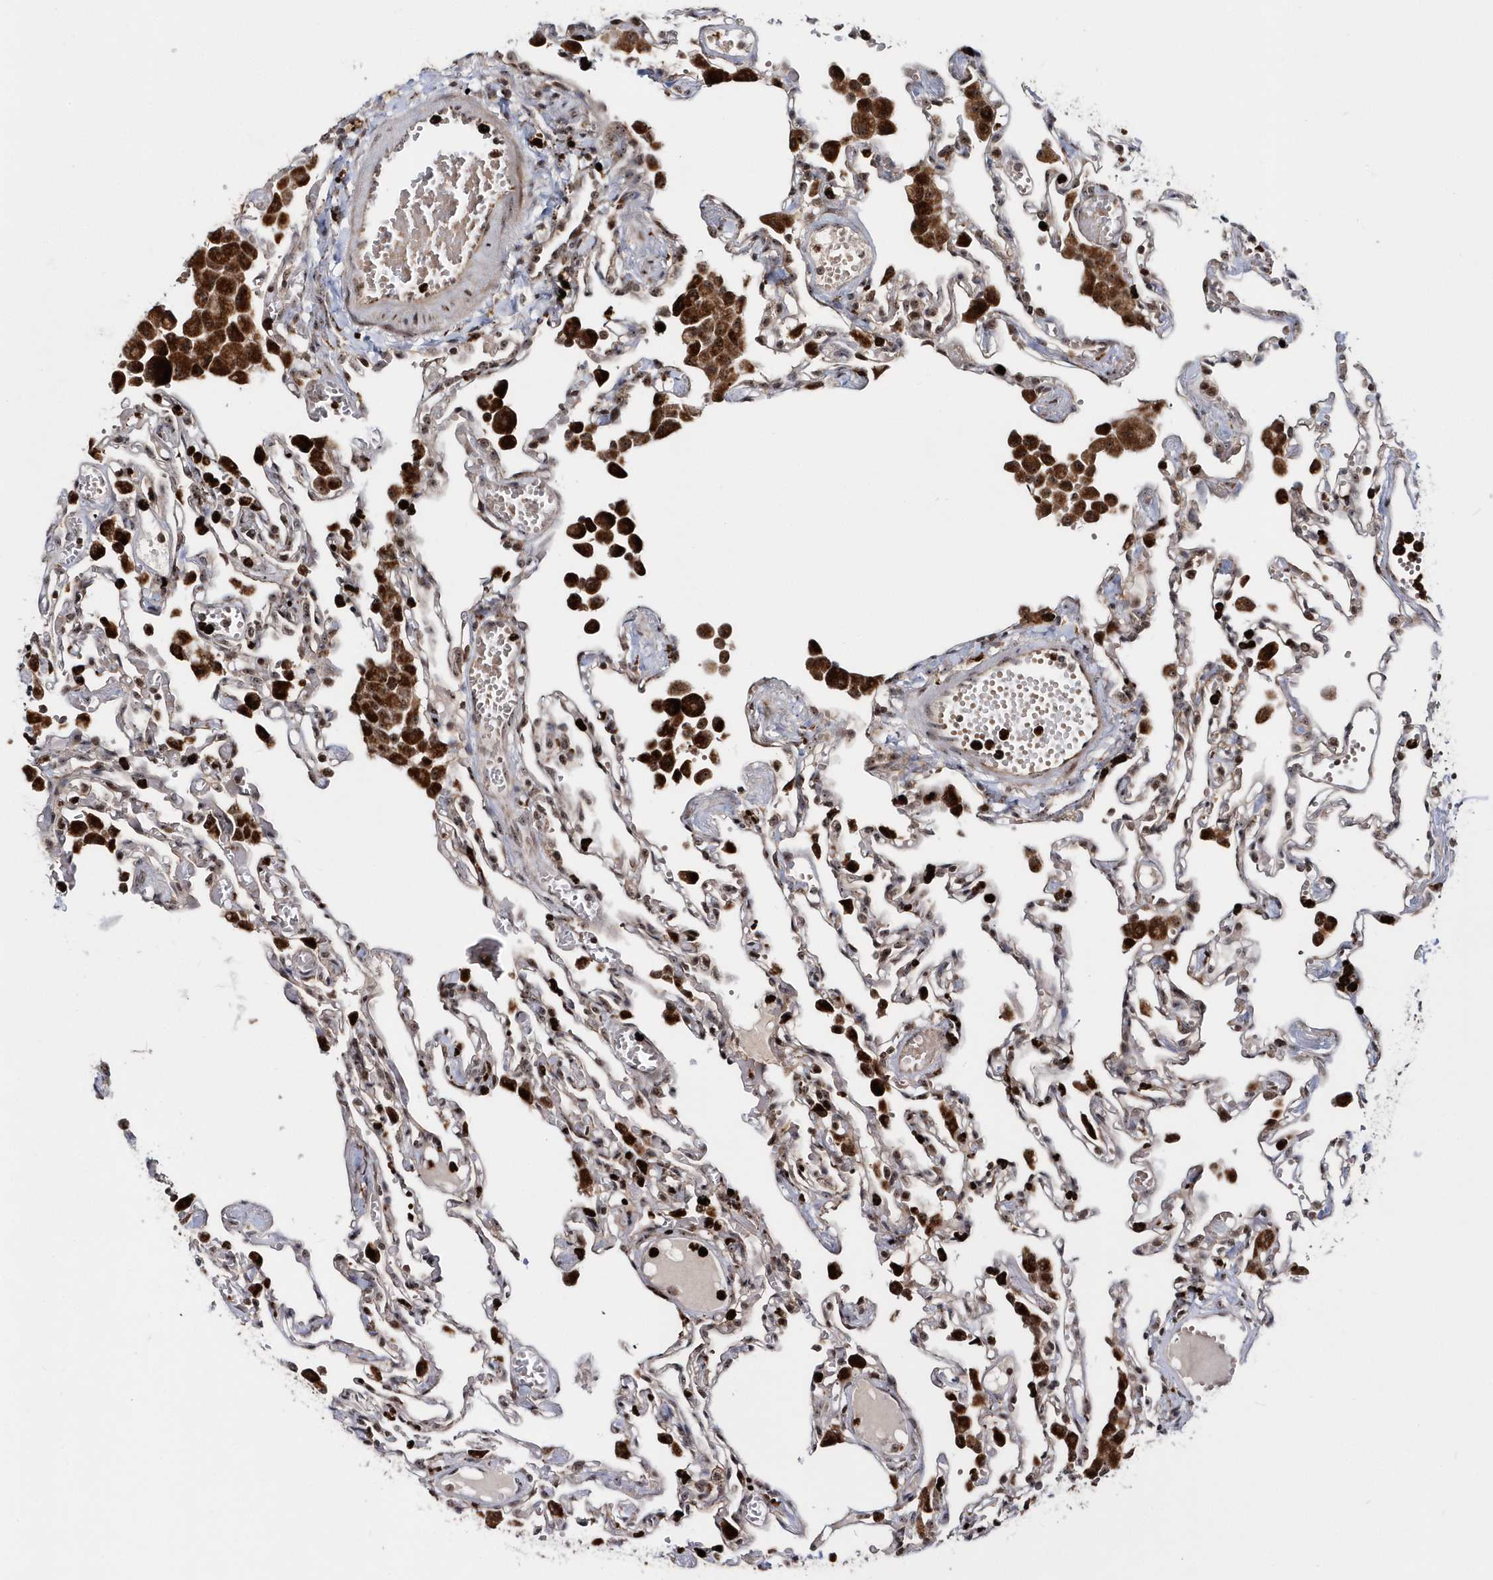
{"staining": {"intensity": "moderate", "quantity": "<25%", "location": "cytoplasmic/membranous"}, "tissue": "lung", "cell_type": "Alveolar cells", "image_type": "normal", "snomed": [{"axis": "morphology", "description": "Normal tissue, NOS"}, {"axis": "topography", "description": "Bronchus"}, {"axis": "topography", "description": "Lung"}], "caption": "A brown stain shows moderate cytoplasmic/membranous positivity of a protein in alveolar cells of benign human lung. Nuclei are stained in blue.", "gene": "SOWAHB", "patient": {"sex": "female", "age": 49}}